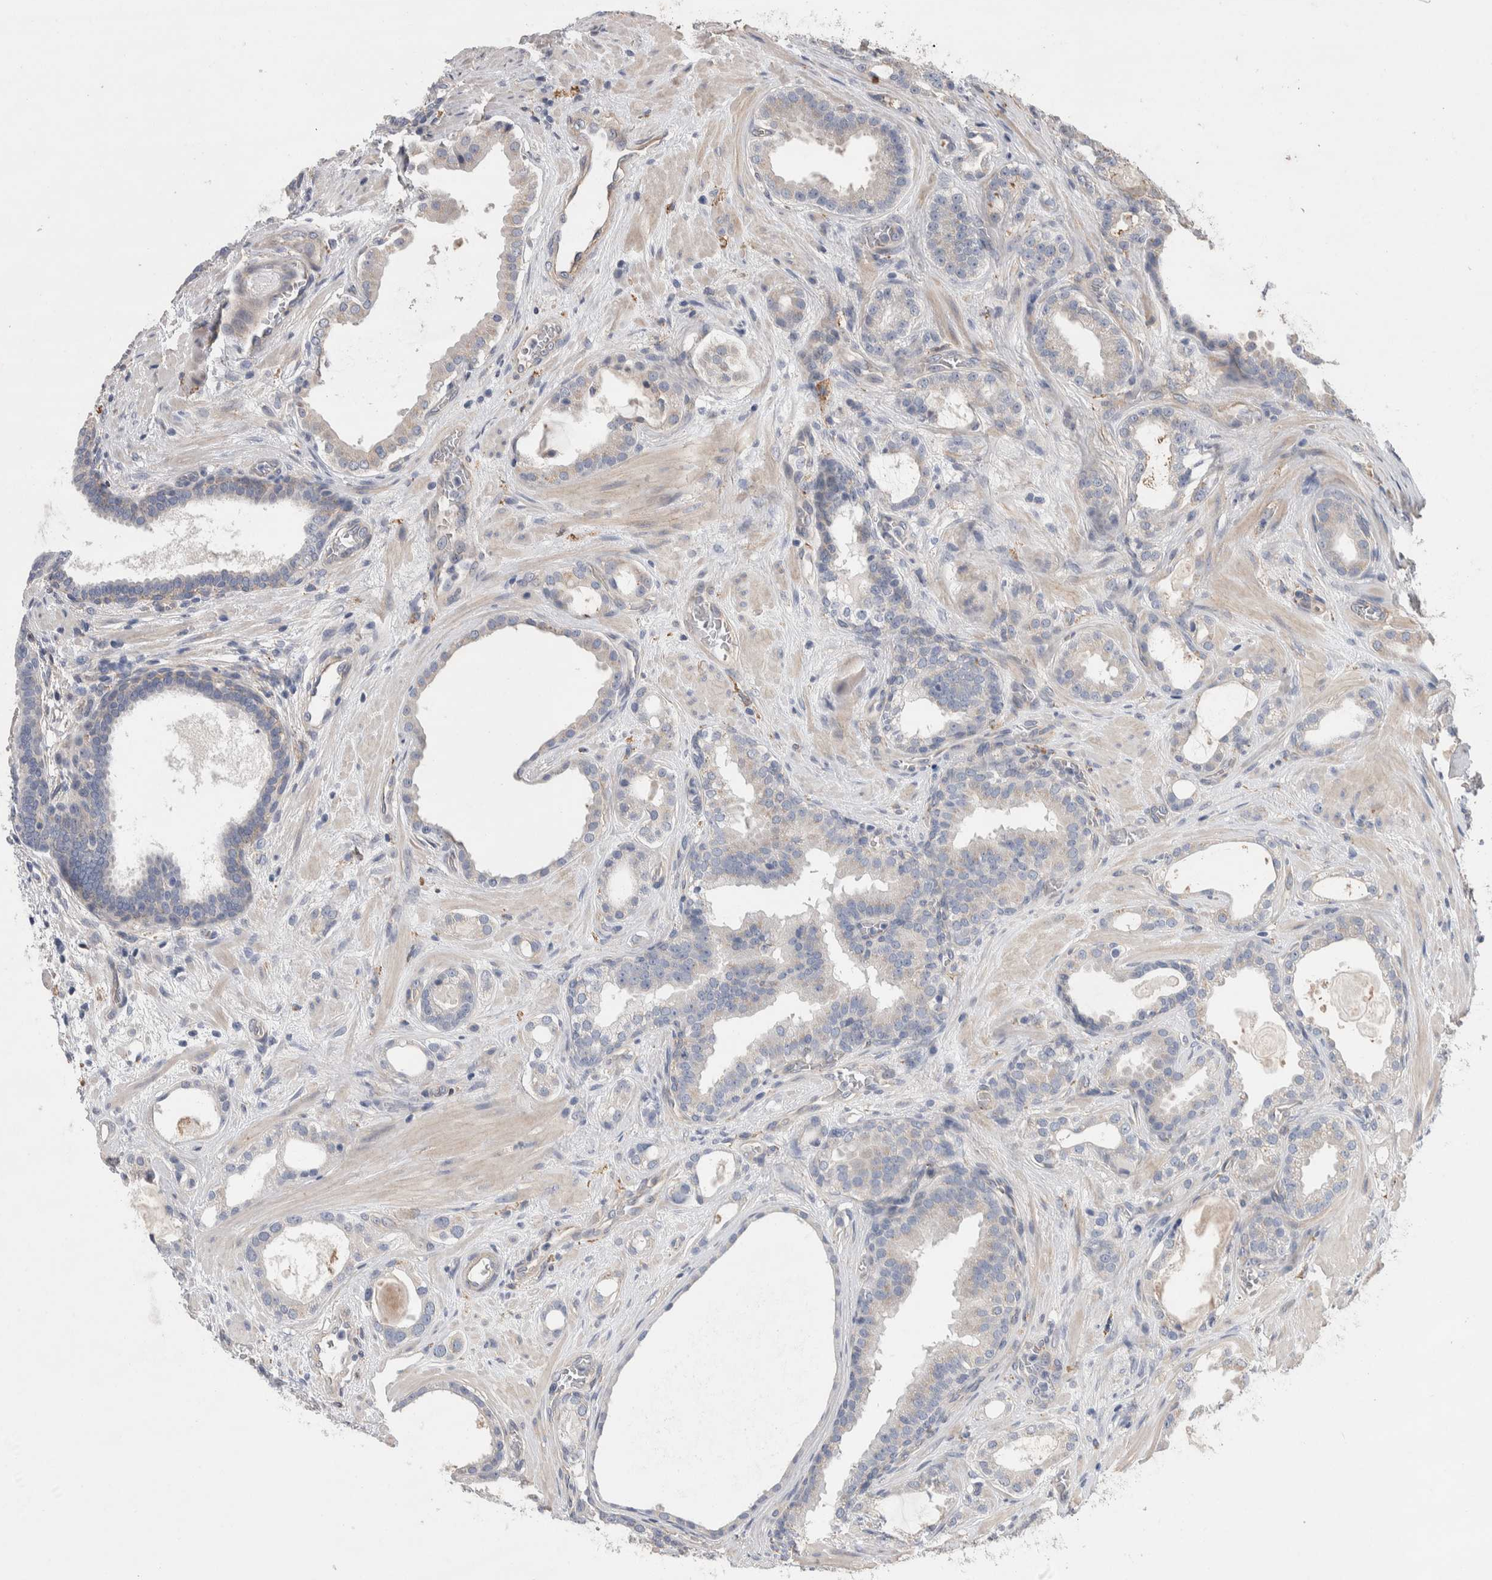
{"staining": {"intensity": "negative", "quantity": "none", "location": "none"}, "tissue": "prostate cancer", "cell_type": "Tumor cells", "image_type": "cancer", "snomed": [{"axis": "morphology", "description": "Adenocarcinoma, High grade"}, {"axis": "topography", "description": "Prostate"}], "caption": "The immunohistochemistry (IHC) micrograph has no significant staining in tumor cells of adenocarcinoma (high-grade) (prostate) tissue.", "gene": "GCNA", "patient": {"sex": "male", "age": 60}}